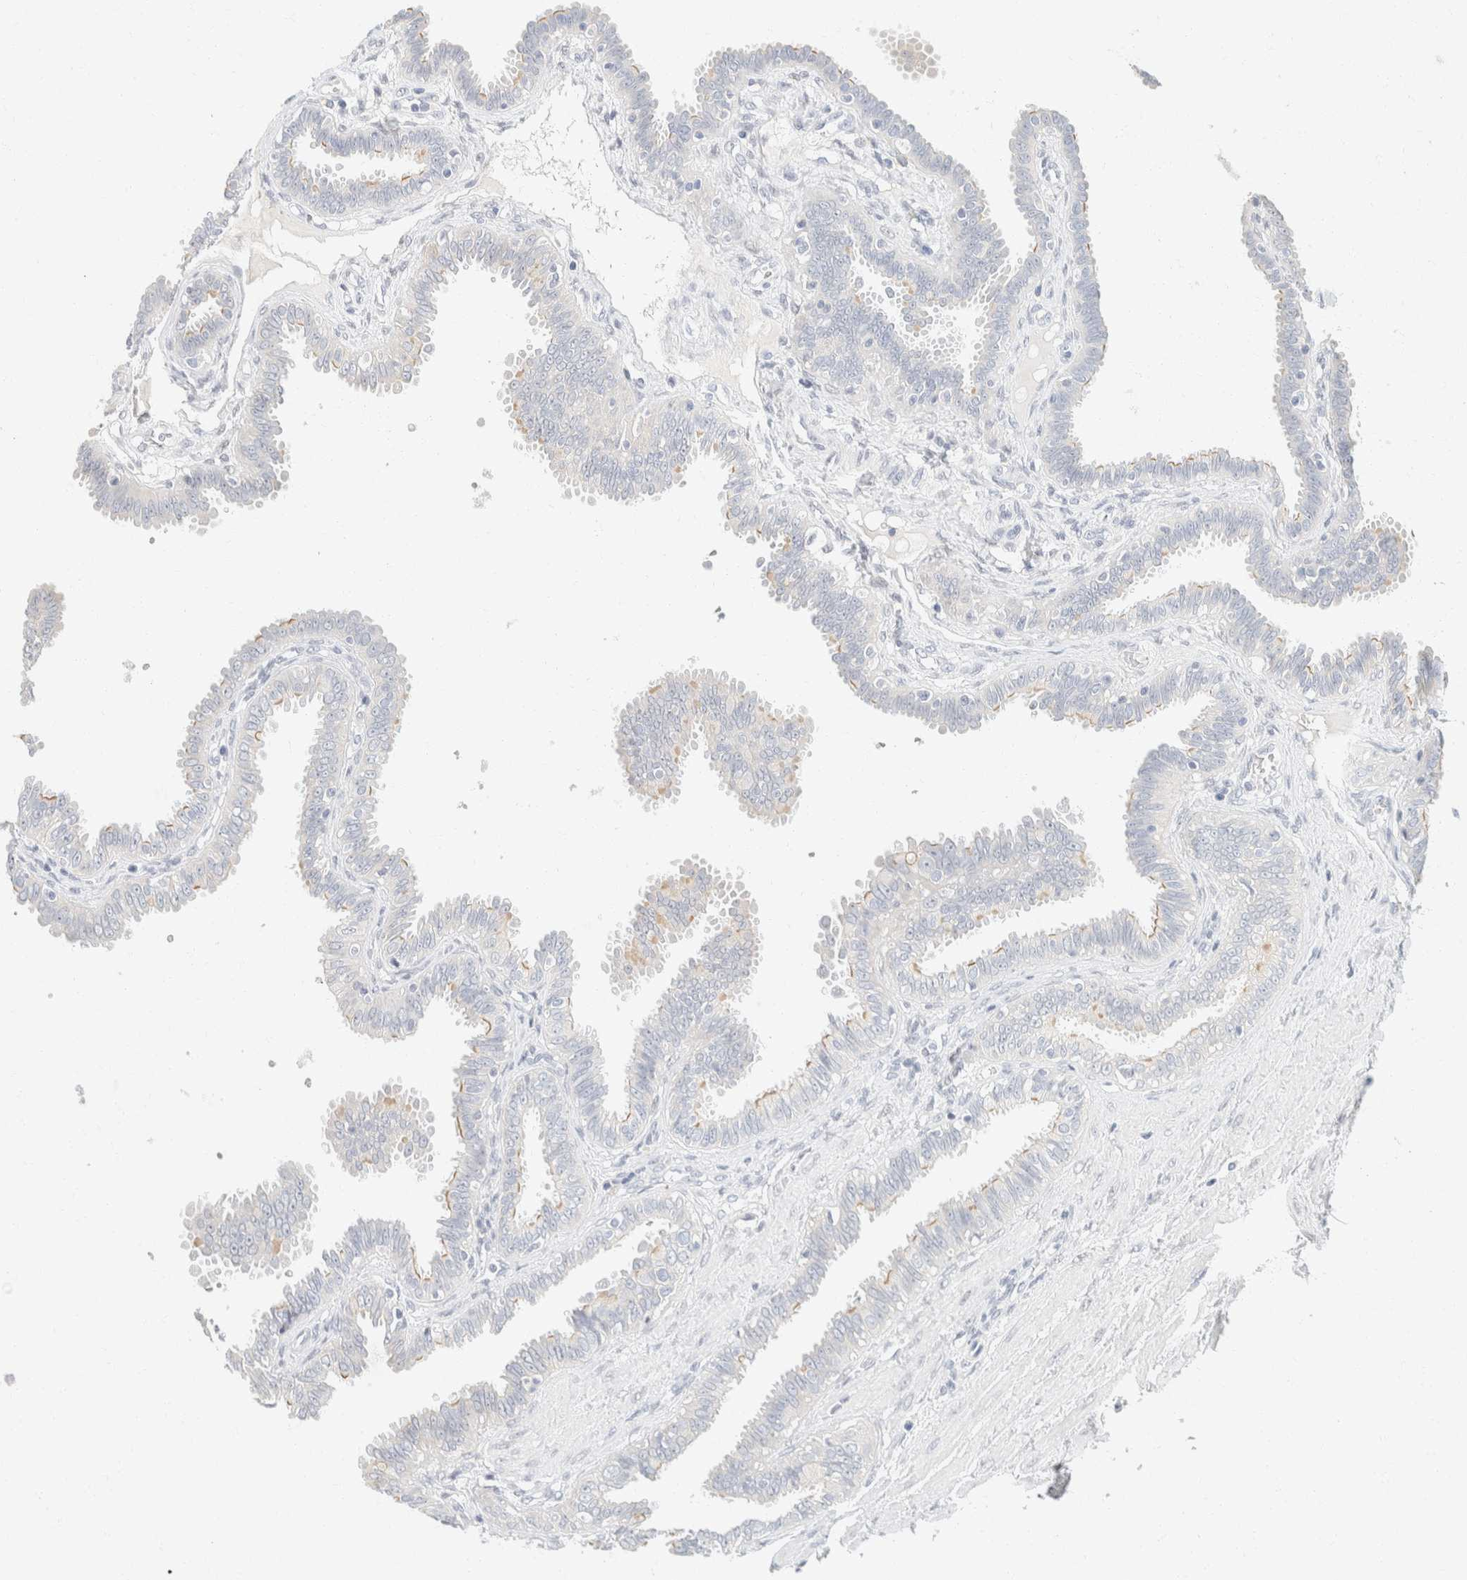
{"staining": {"intensity": "weak", "quantity": "<25%", "location": "cytoplasmic/membranous"}, "tissue": "fallopian tube", "cell_type": "Glandular cells", "image_type": "normal", "snomed": [{"axis": "morphology", "description": "Normal tissue, NOS"}, {"axis": "topography", "description": "Fallopian tube"}], "caption": "IHC photomicrograph of benign fallopian tube: fallopian tube stained with DAB (3,3'-diaminobenzidine) shows no significant protein staining in glandular cells.", "gene": "KRT20", "patient": {"sex": "female", "age": 32}}